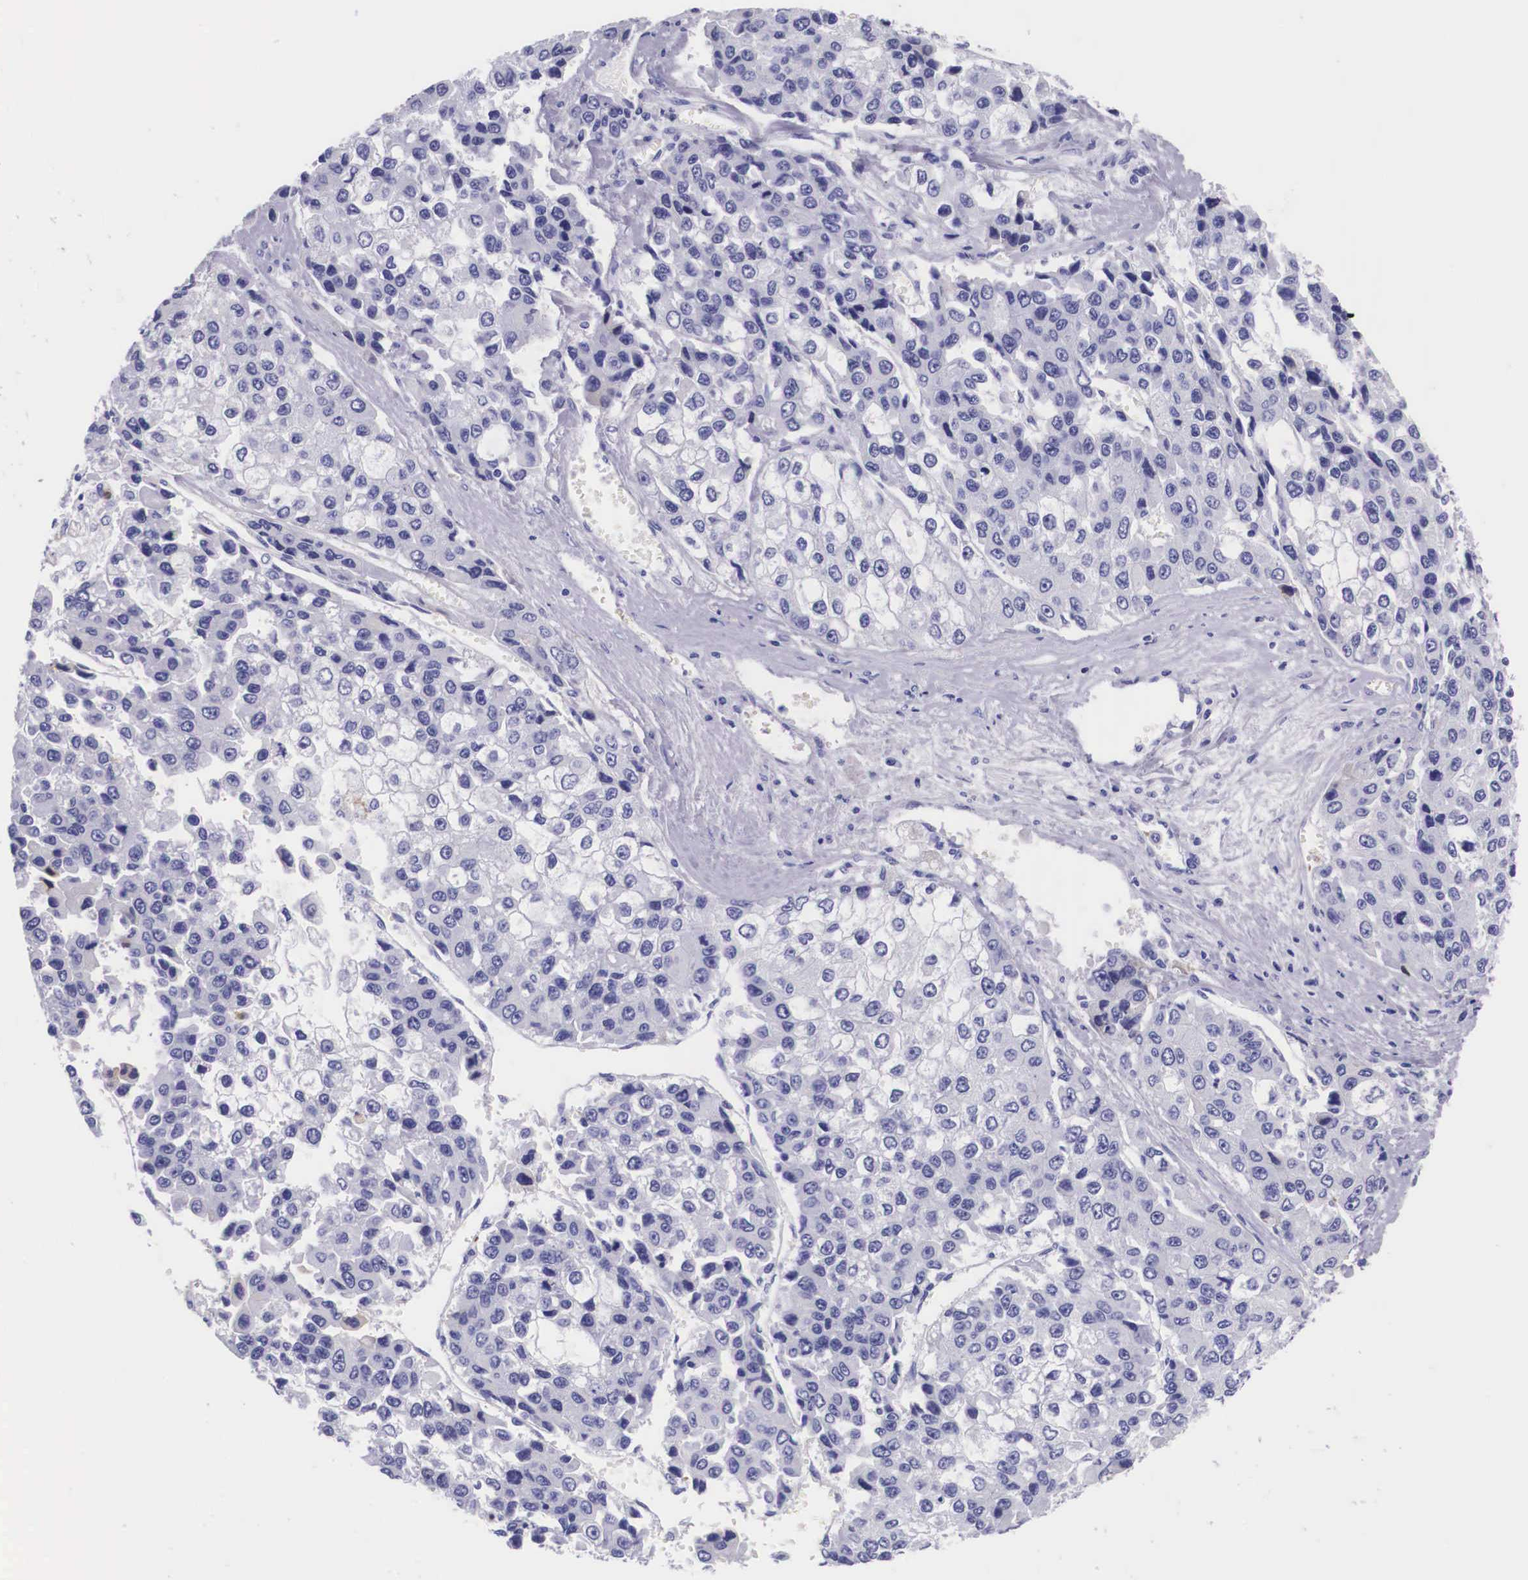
{"staining": {"intensity": "negative", "quantity": "none", "location": "none"}, "tissue": "liver cancer", "cell_type": "Tumor cells", "image_type": "cancer", "snomed": [{"axis": "morphology", "description": "Carcinoma, Hepatocellular, NOS"}, {"axis": "topography", "description": "Liver"}], "caption": "Immunohistochemistry (IHC) histopathology image of liver cancer stained for a protein (brown), which reveals no staining in tumor cells.", "gene": "PLG", "patient": {"sex": "female", "age": 66}}